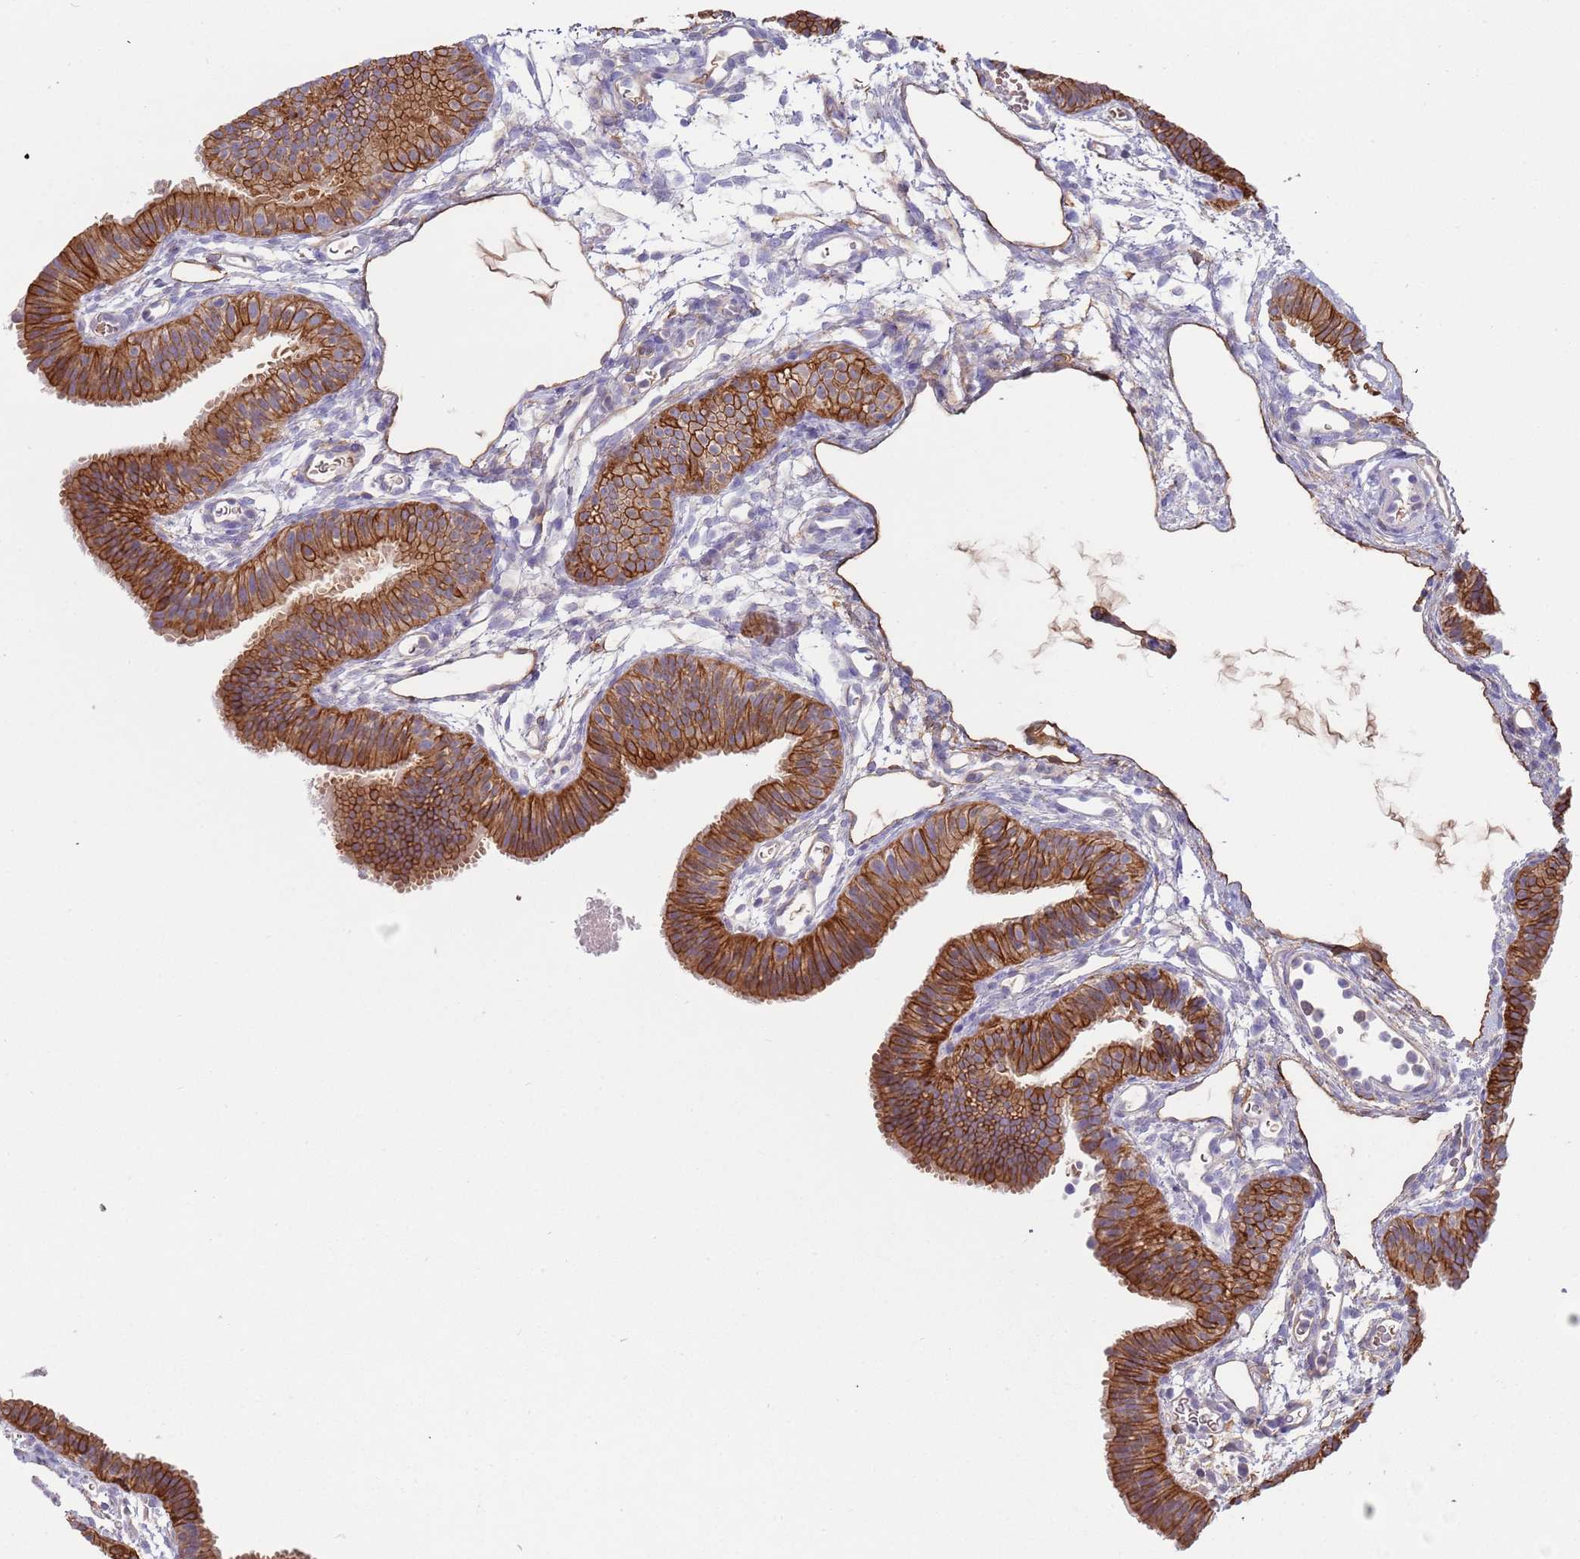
{"staining": {"intensity": "strong", "quantity": ">75%", "location": "cytoplasmic/membranous"}, "tissue": "fallopian tube", "cell_type": "Glandular cells", "image_type": "normal", "snomed": [{"axis": "morphology", "description": "Normal tissue, NOS"}, {"axis": "topography", "description": "Fallopian tube"}], "caption": "Fallopian tube stained with DAB (3,3'-diaminobenzidine) IHC exhibits high levels of strong cytoplasmic/membranous staining in about >75% of glandular cells. The staining was performed using DAB (3,3'-diaminobenzidine) to visualize the protein expression in brown, while the nuclei were stained in blue with hematoxylin (Magnification: 20x).", "gene": "GSDMD", "patient": {"sex": "female", "age": 35}}